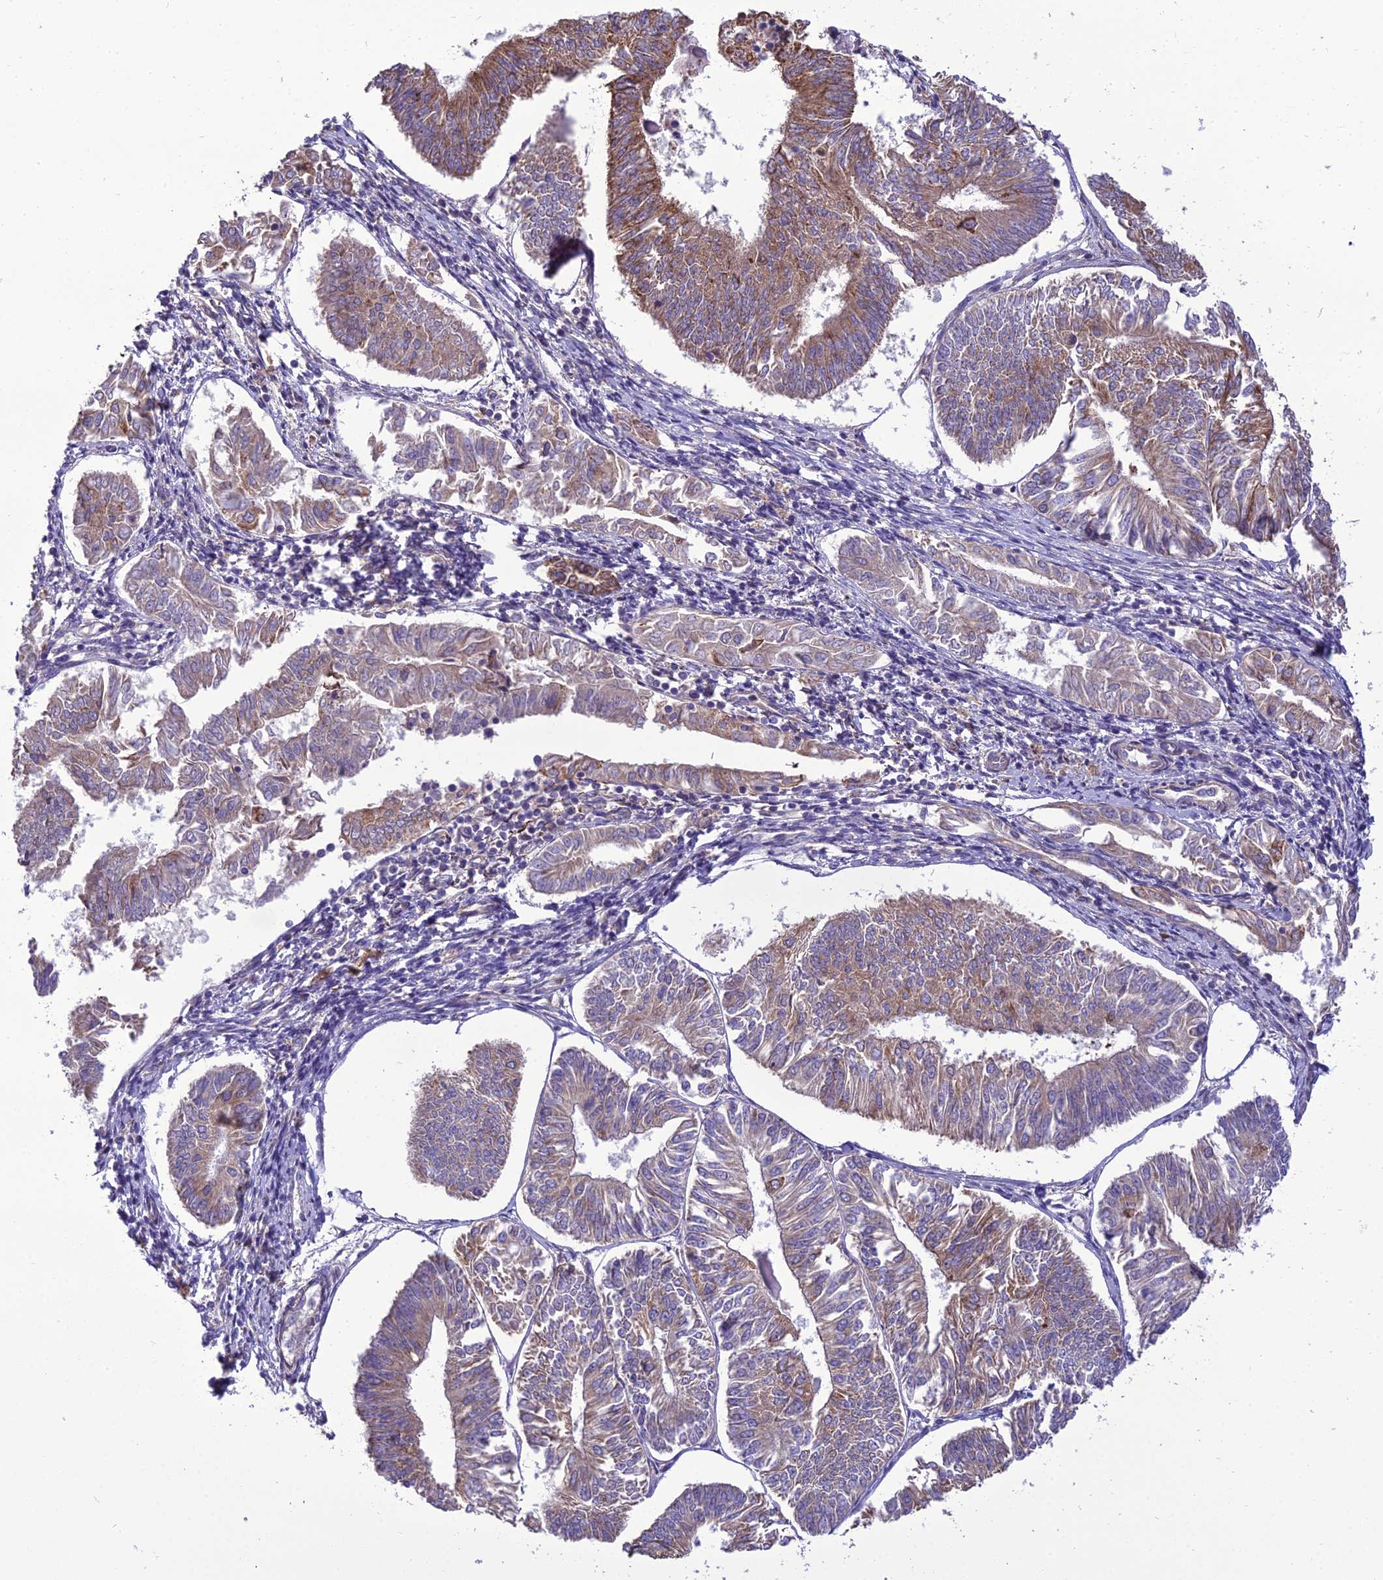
{"staining": {"intensity": "moderate", "quantity": ">75%", "location": "cytoplasmic/membranous"}, "tissue": "endometrial cancer", "cell_type": "Tumor cells", "image_type": "cancer", "snomed": [{"axis": "morphology", "description": "Adenocarcinoma, NOS"}, {"axis": "topography", "description": "Endometrium"}], "caption": "Endometrial cancer stained for a protein exhibits moderate cytoplasmic/membranous positivity in tumor cells. The staining is performed using DAB (3,3'-diaminobenzidine) brown chromogen to label protein expression. The nuclei are counter-stained blue using hematoxylin.", "gene": "TBC1D24", "patient": {"sex": "female", "age": 58}}